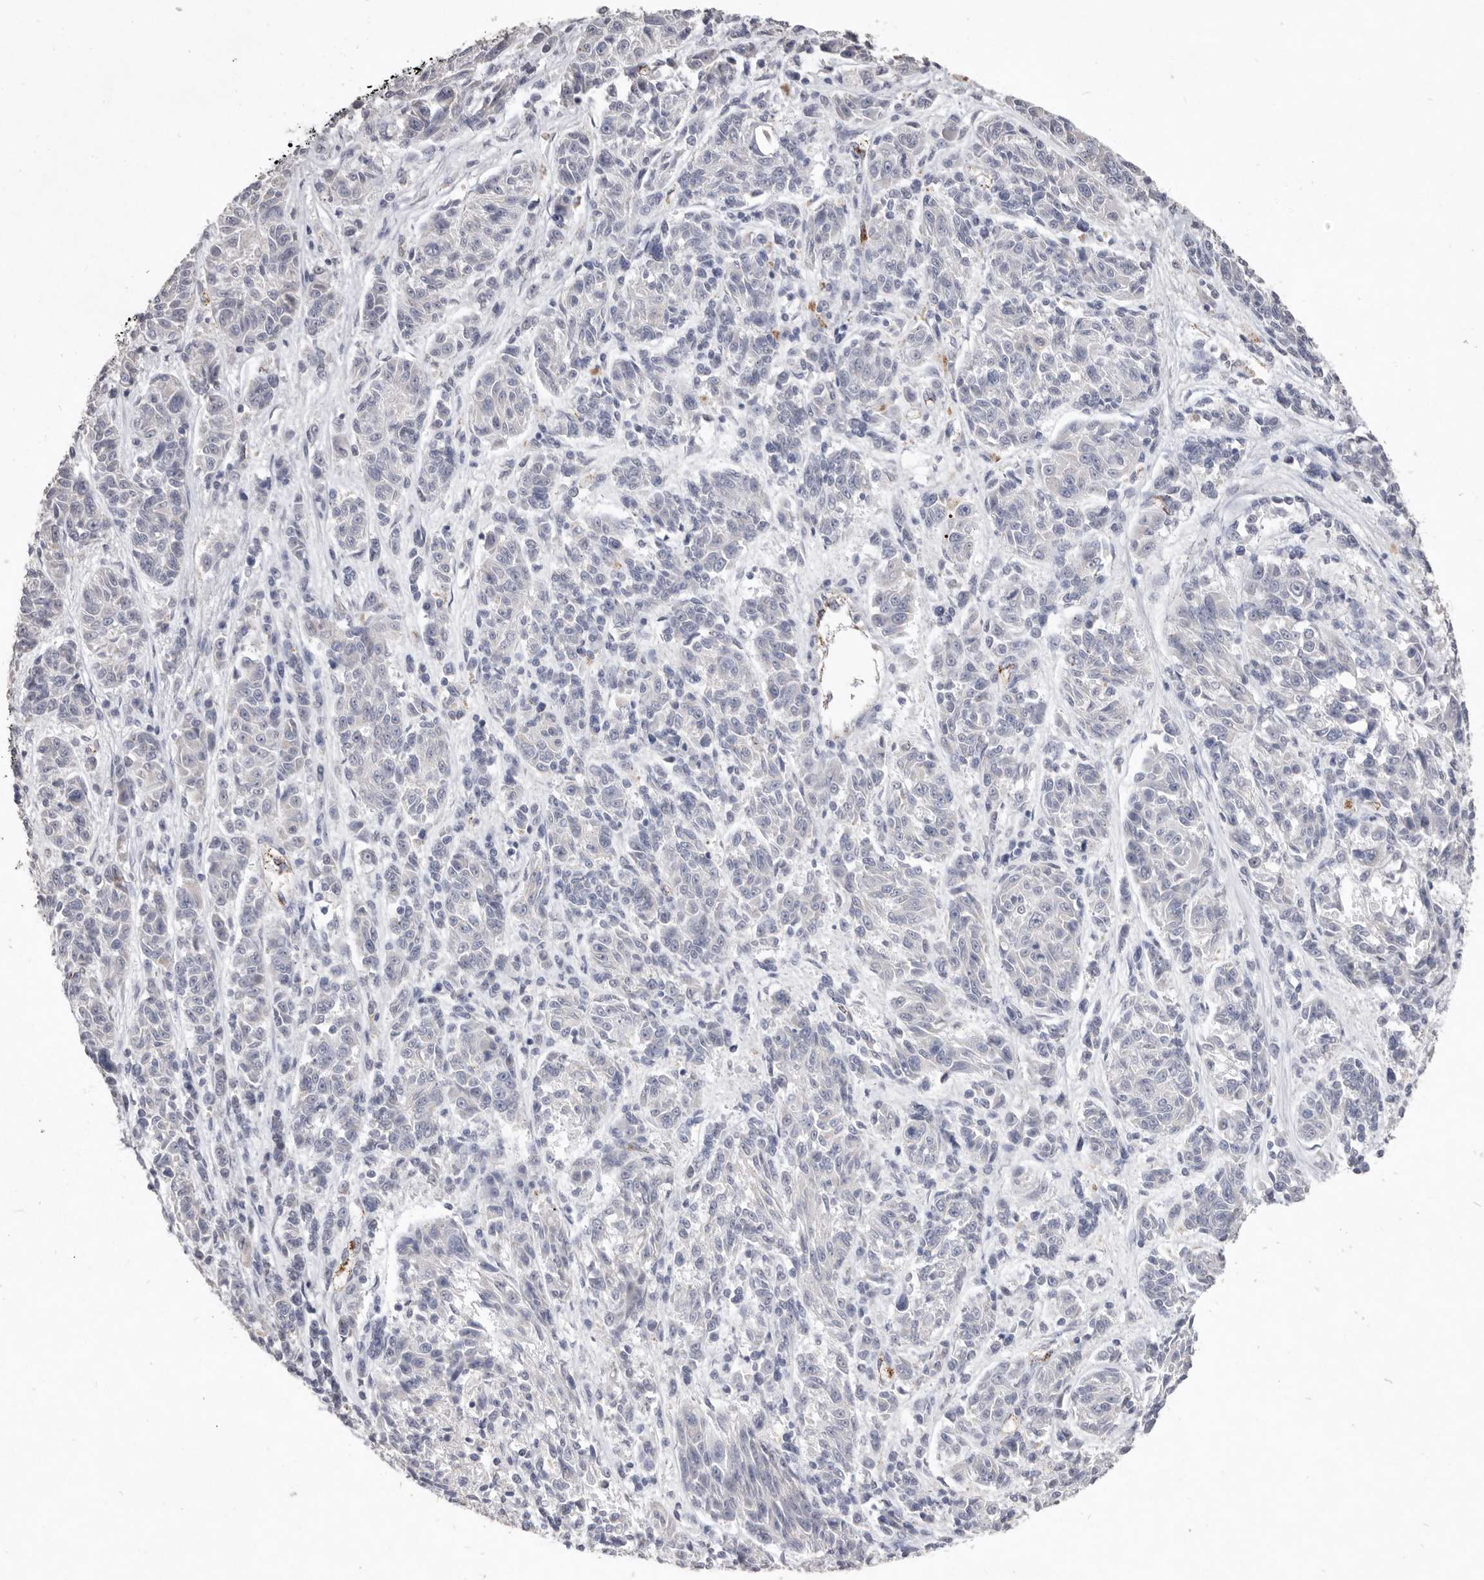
{"staining": {"intensity": "negative", "quantity": "none", "location": "none"}, "tissue": "melanoma", "cell_type": "Tumor cells", "image_type": "cancer", "snomed": [{"axis": "morphology", "description": "Malignant melanoma, NOS"}, {"axis": "topography", "description": "Skin"}], "caption": "There is no significant positivity in tumor cells of melanoma.", "gene": "ZYG11B", "patient": {"sex": "male", "age": 53}}